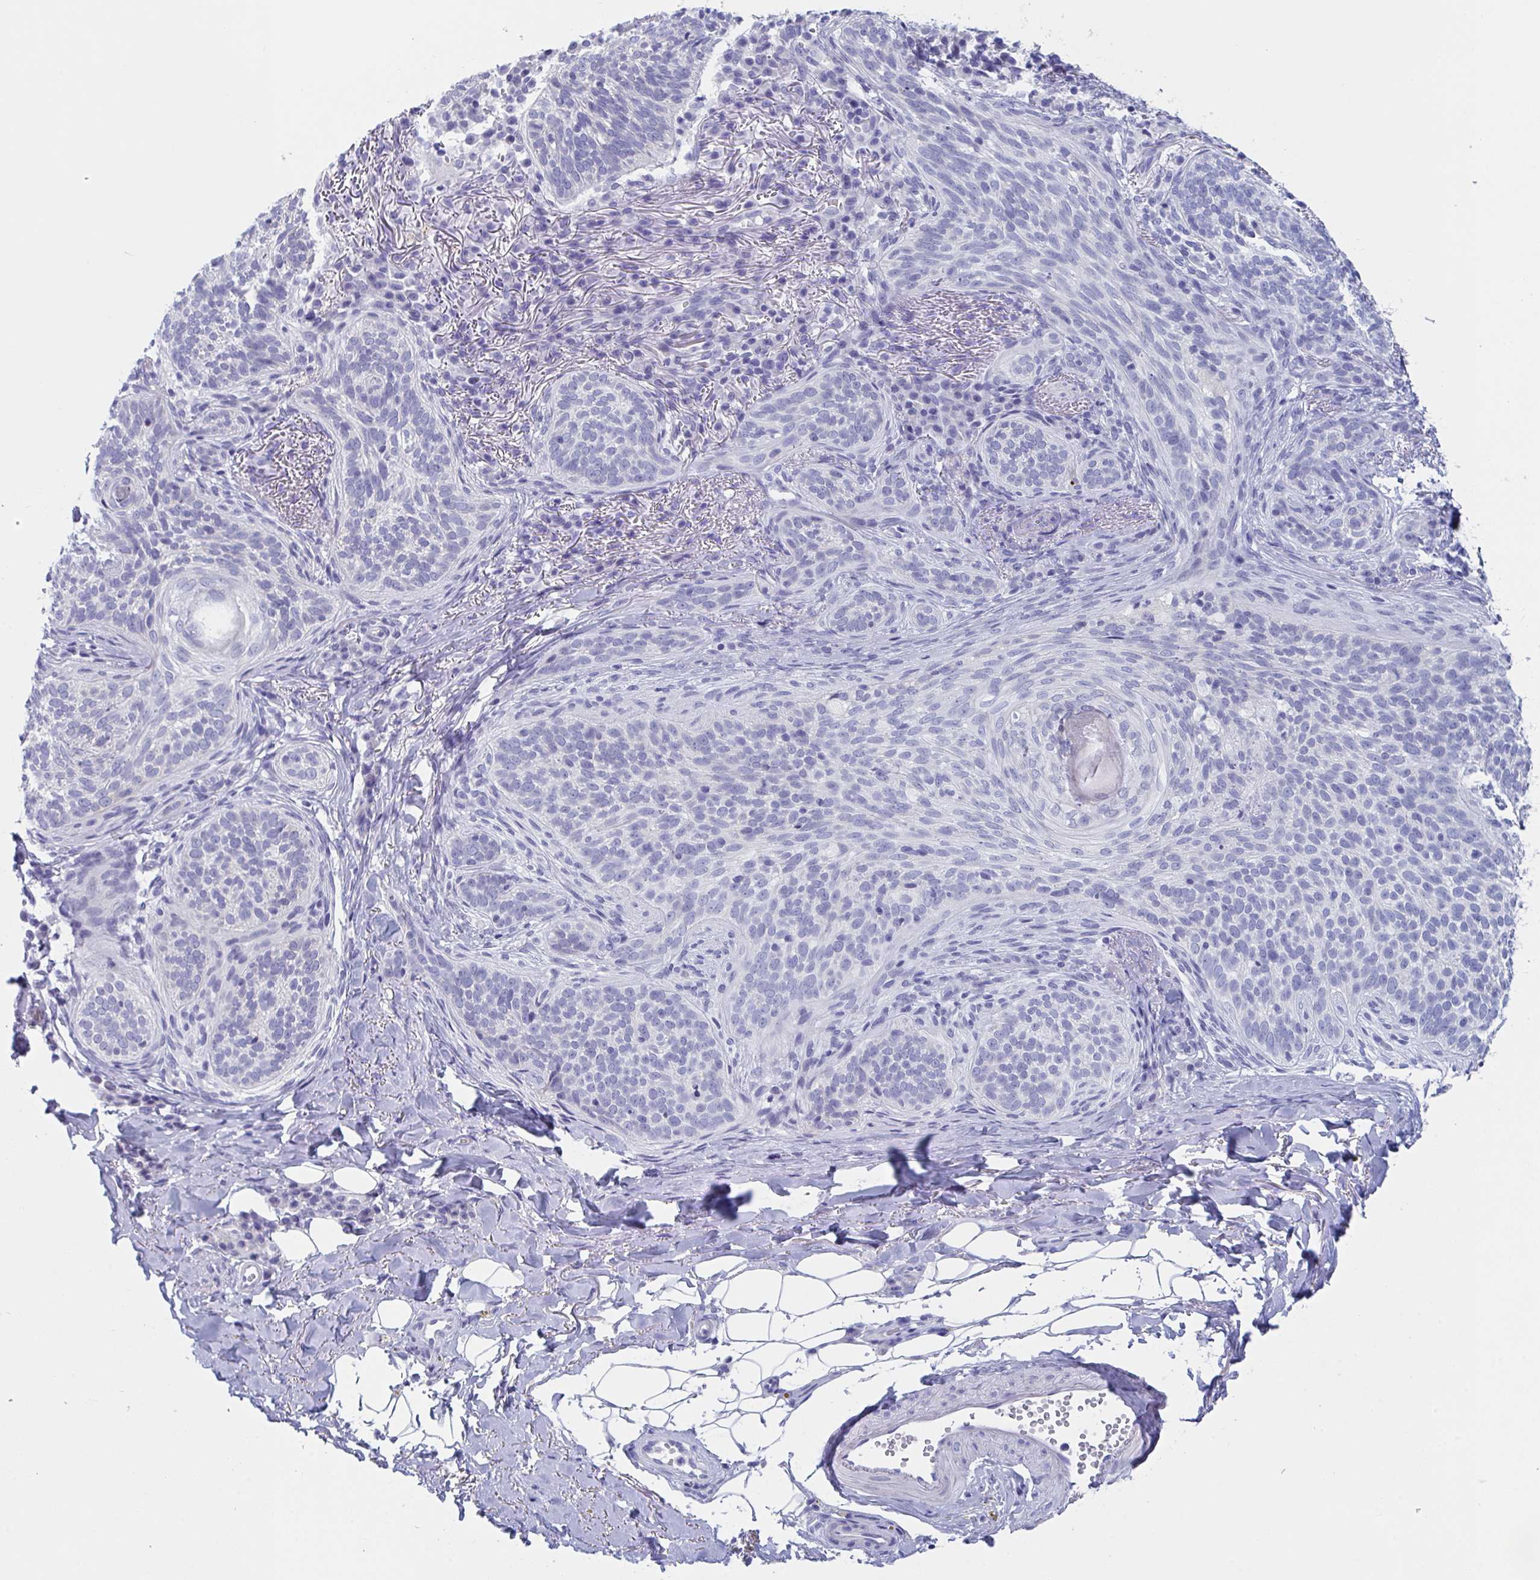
{"staining": {"intensity": "negative", "quantity": "none", "location": "none"}, "tissue": "skin cancer", "cell_type": "Tumor cells", "image_type": "cancer", "snomed": [{"axis": "morphology", "description": "Basal cell carcinoma"}, {"axis": "topography", "description": "Skin"}, {"axis": "topography", "description": "Skin of head"}], "caption": "DAB (3,3'-diaminobenzidine) immunohistochemical staining of skin basal cell carcinoma reveals no significant expression in tumor cells.", "gene": "ZPBP", "patient": {"sex": "male", "age": 62}}